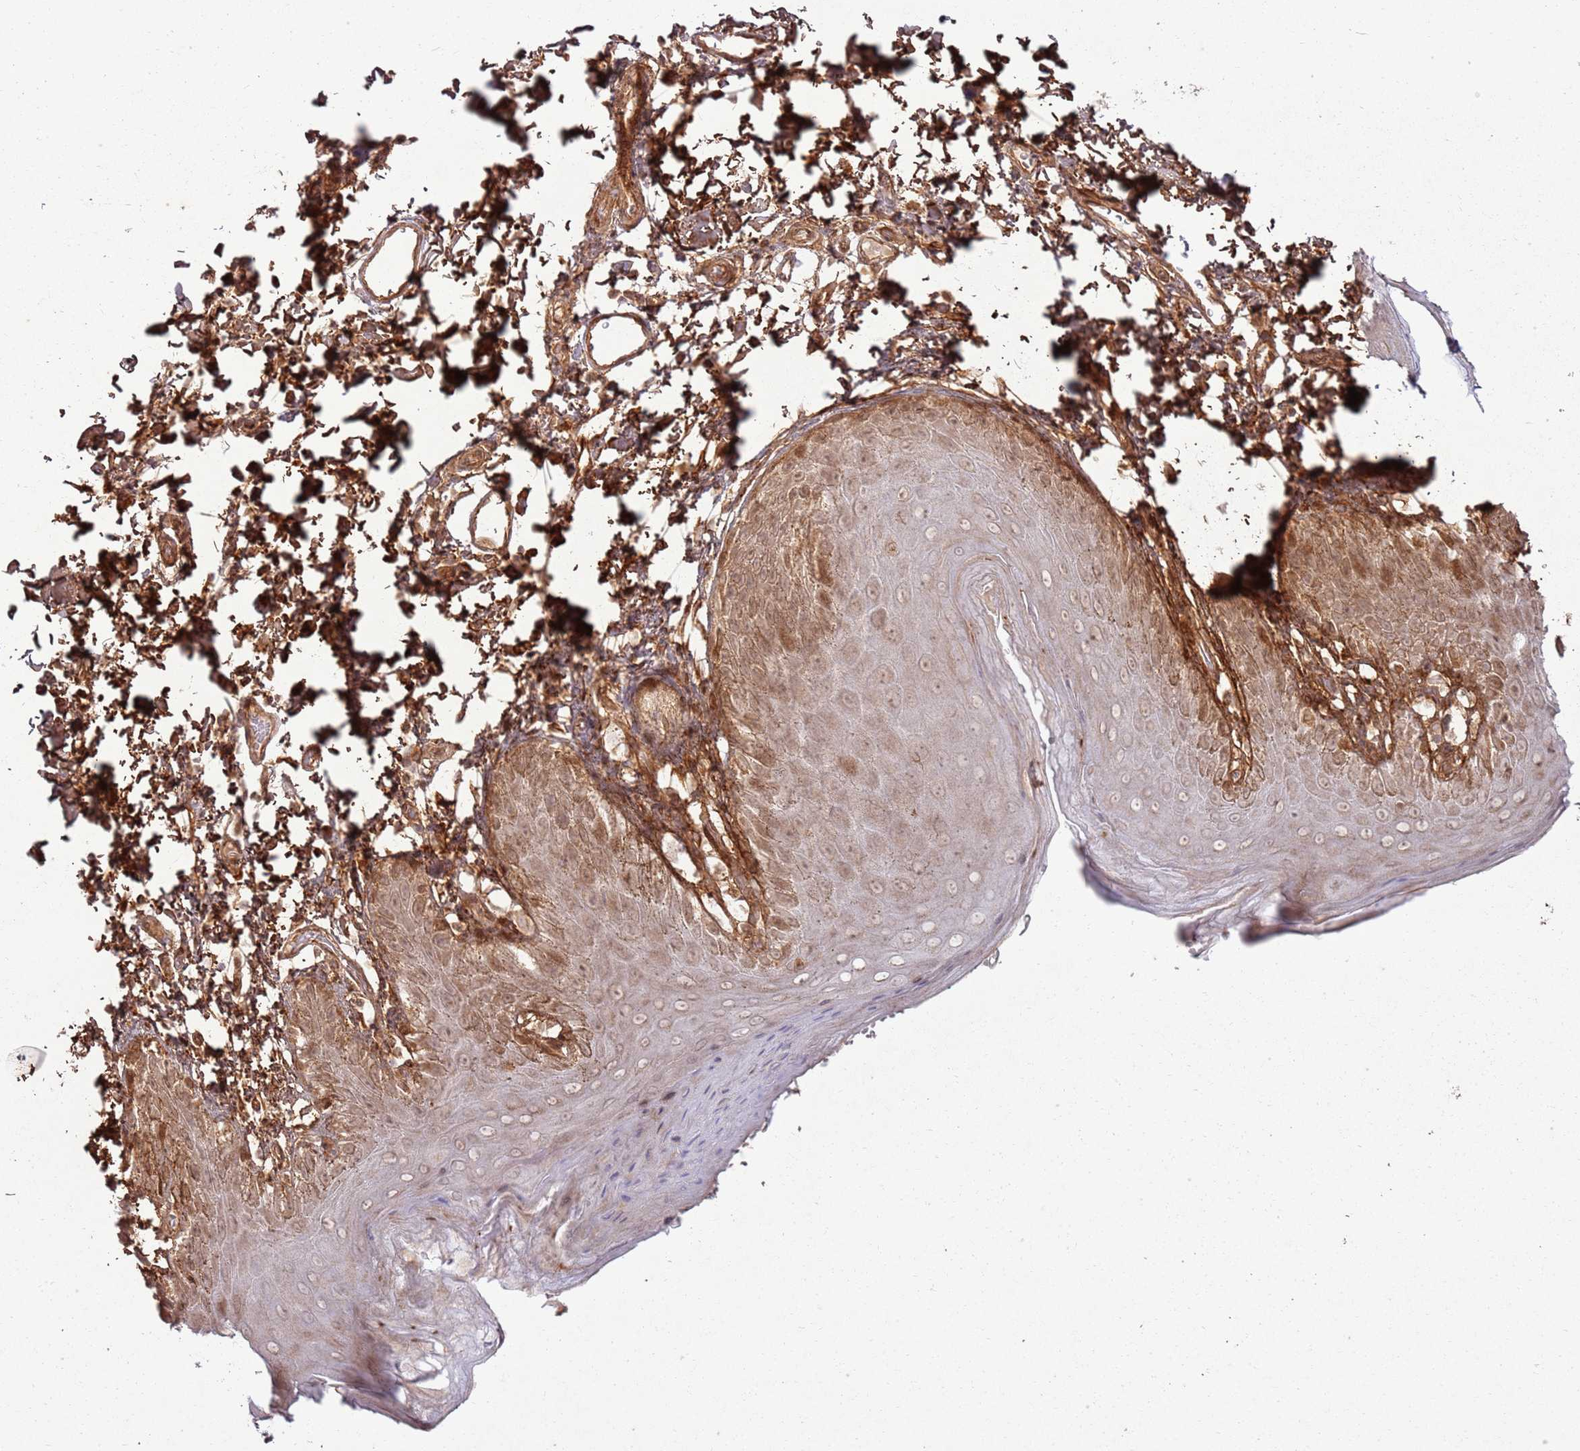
{"staining": {"intensity": "moderate", "quantity": "25%-75%", "location": "cytoplasmic/membranous,nuclear"}, "tissue": "skin", "cell_type": "Epidermal cells", "image_type": "normal", "snomed": [{"axis": "morphology", "description": "Normal tissue, NOS"}, {"axis": "topography", "description": "Anal"}], "caption": "Immunohistochemistry (IHC) staining of unremarkable skin, which exhibits medium levels of moderate cytoplasmic/membranous,nuclear staining in approximately 25%-75% of epidermal cells indicating moderate cytoplasmic/membranous,nuclear protein expression. The staining was performed using DAB (brown) for protein detection and nuclei were counterstained in hematoxylin (blue).", "gene": "ZNF623", "patient": {"sex": "male", "age": 44}}